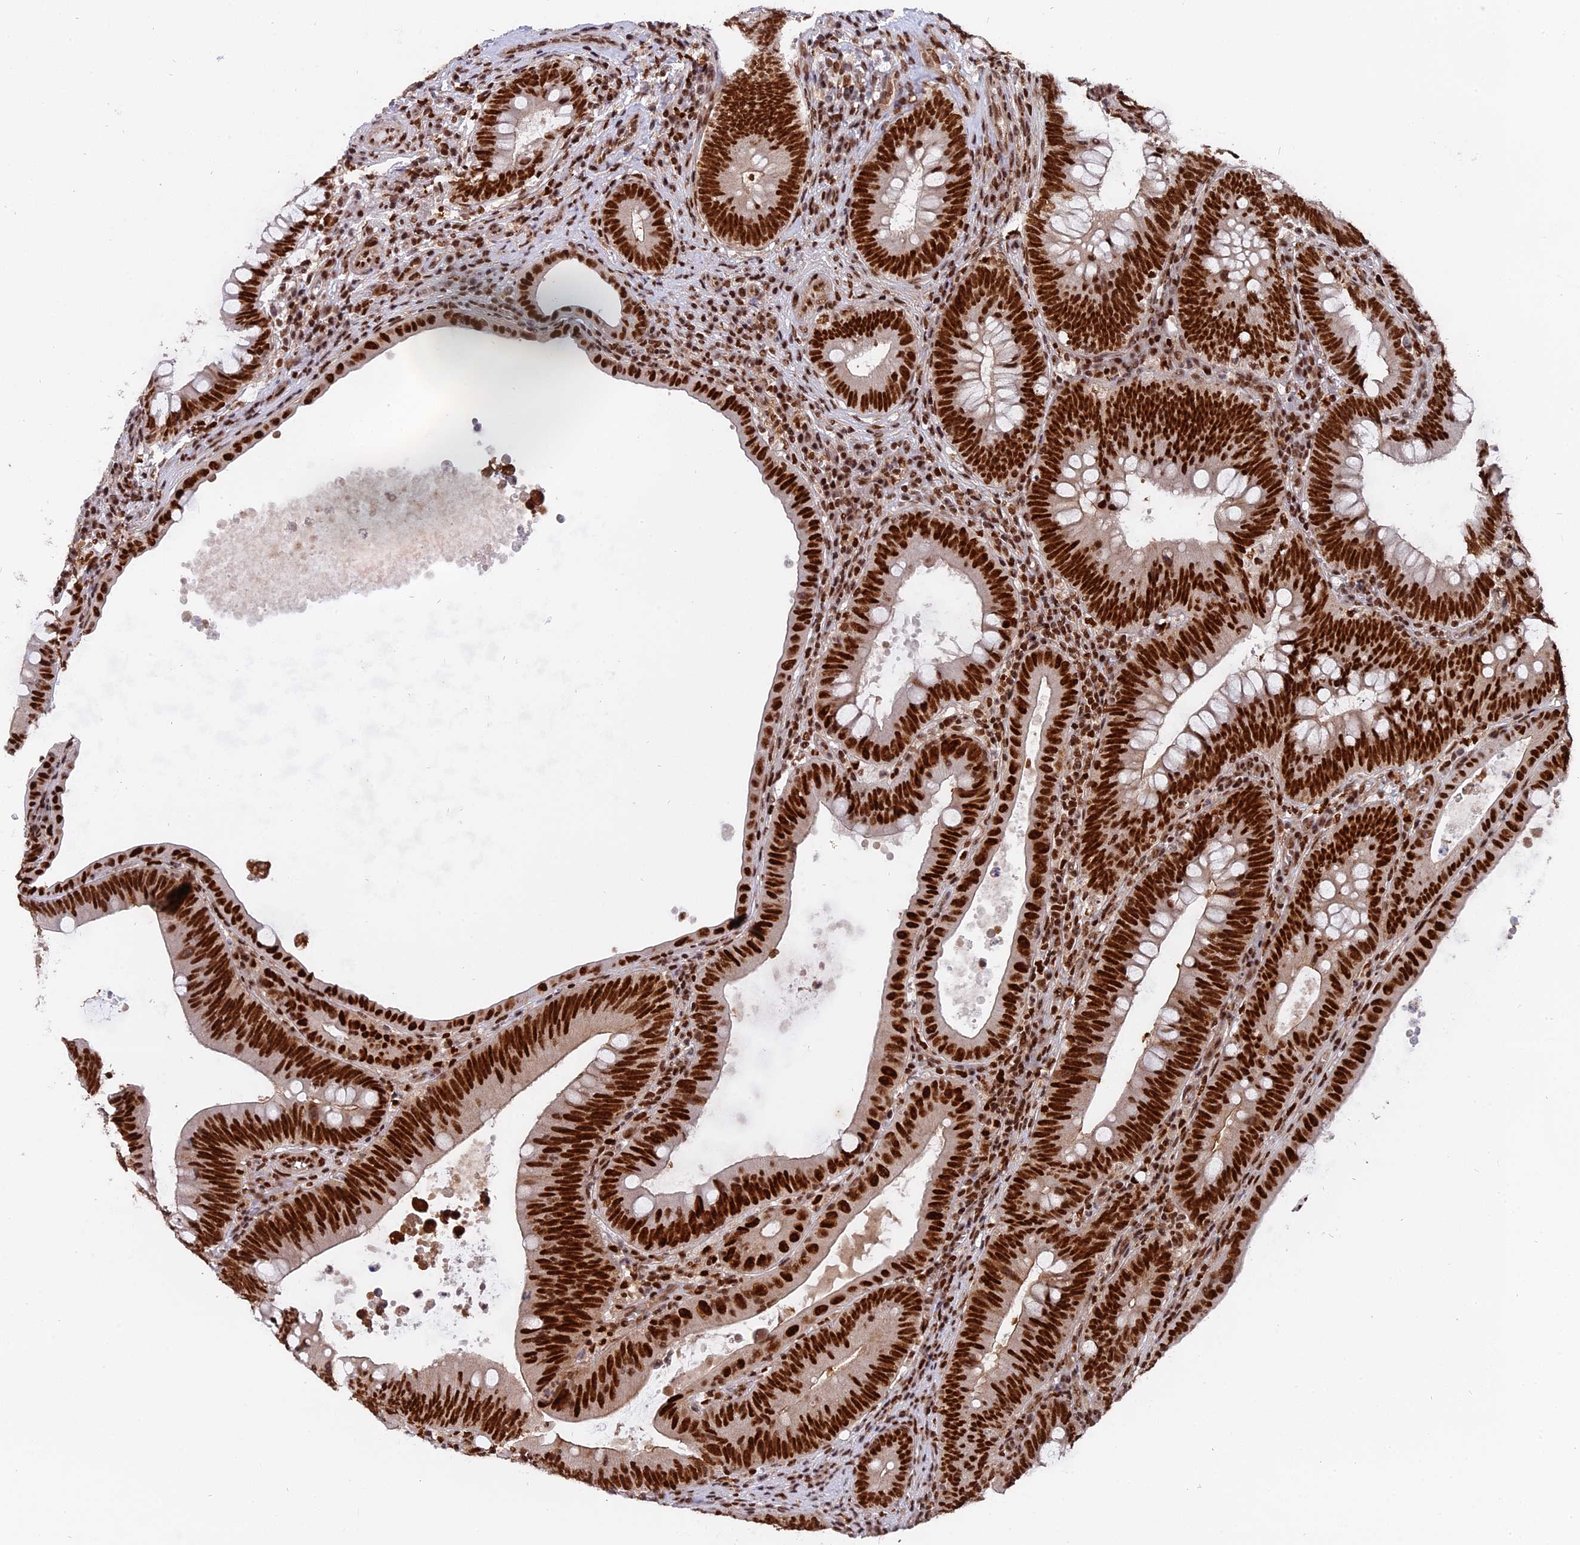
{"staining": {"intensity": "strong", "quantity": ">75%", "location": "nuclear"}, "tissue": "colorectal cancer", "cell_type": "Tumor cells", "image_type": "cancer", "snomed": [{"axis": "morphology", "description": "Normal tissue, NOS"}, {"axis": "topography", "description": "Colon"}], "caption": "Human colorectal cancer stained with a protein marker exhibits strong staining in tumor cells.", "gene": "RAMAC", "patient": {"sex": "female", "age": 82}}